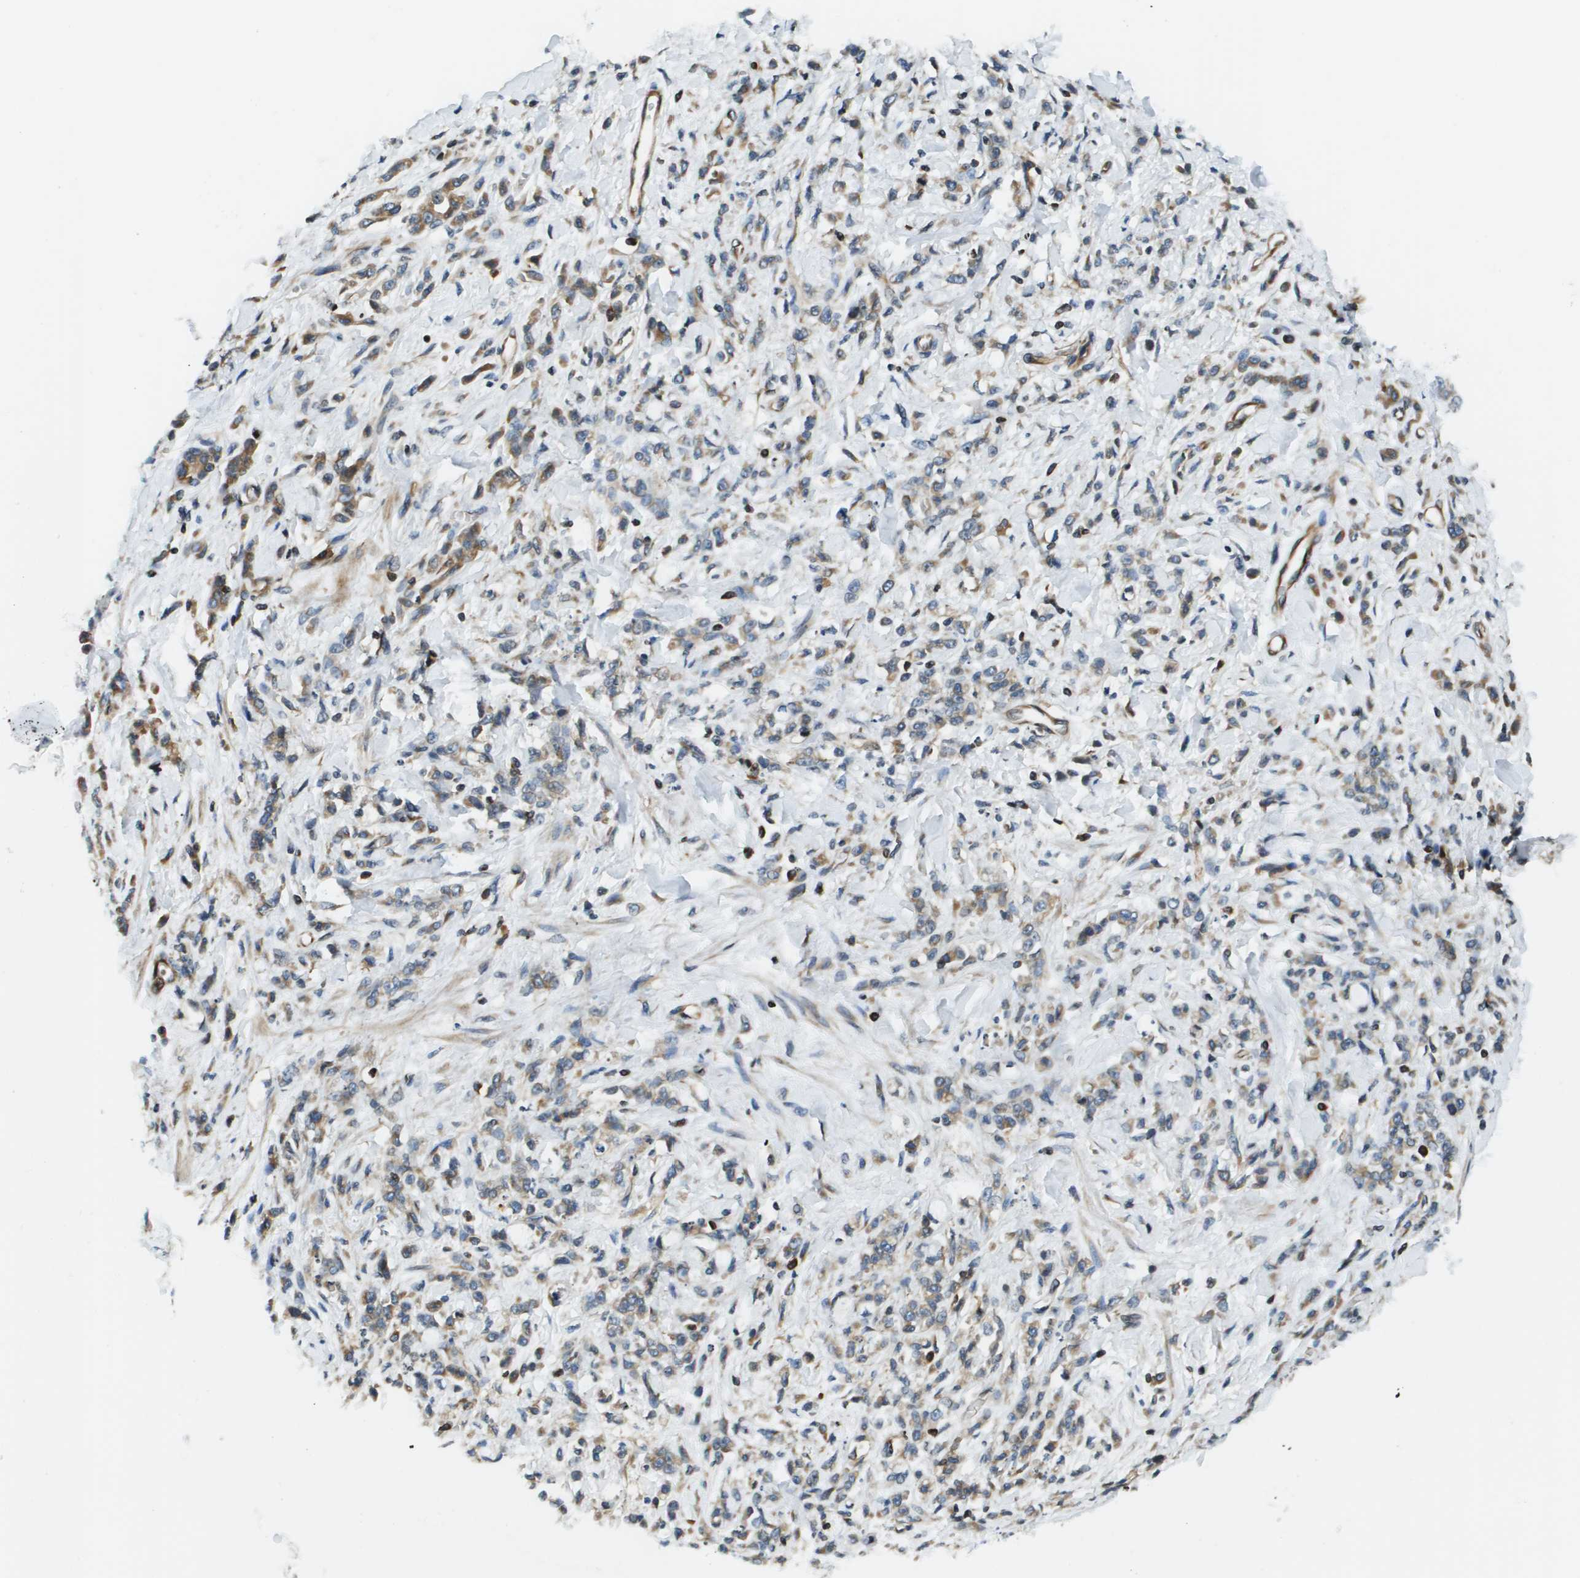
{"staining": {"intensity": "weak", "quantity": "25%-75%", "location": "cytoplasmic/membranous"}, "tissue": "stomach cancer", "cell_type": "Tumor cells", "image_type": "cancer", "snomed": [{"axis": "morphology", "description": "Normal tissue, NOS"}, {"axis": "morphology", "description": "Adenocarcinoma, NOS"}, {"axis": "topography", "description": "Stomach"}], "caption": "Immunohistochemical staining of stomach cancer (adenocarcinoma) shows low levels of weak cytoplasmic/membranous protein positivity in about 25%-75% of tumor cells. Immunohistochemistry stains the protein of interest in brown and the nuclei are stained blue.", "gene": "ESYT1", "patient": {"sex": "male", "age": 82}}